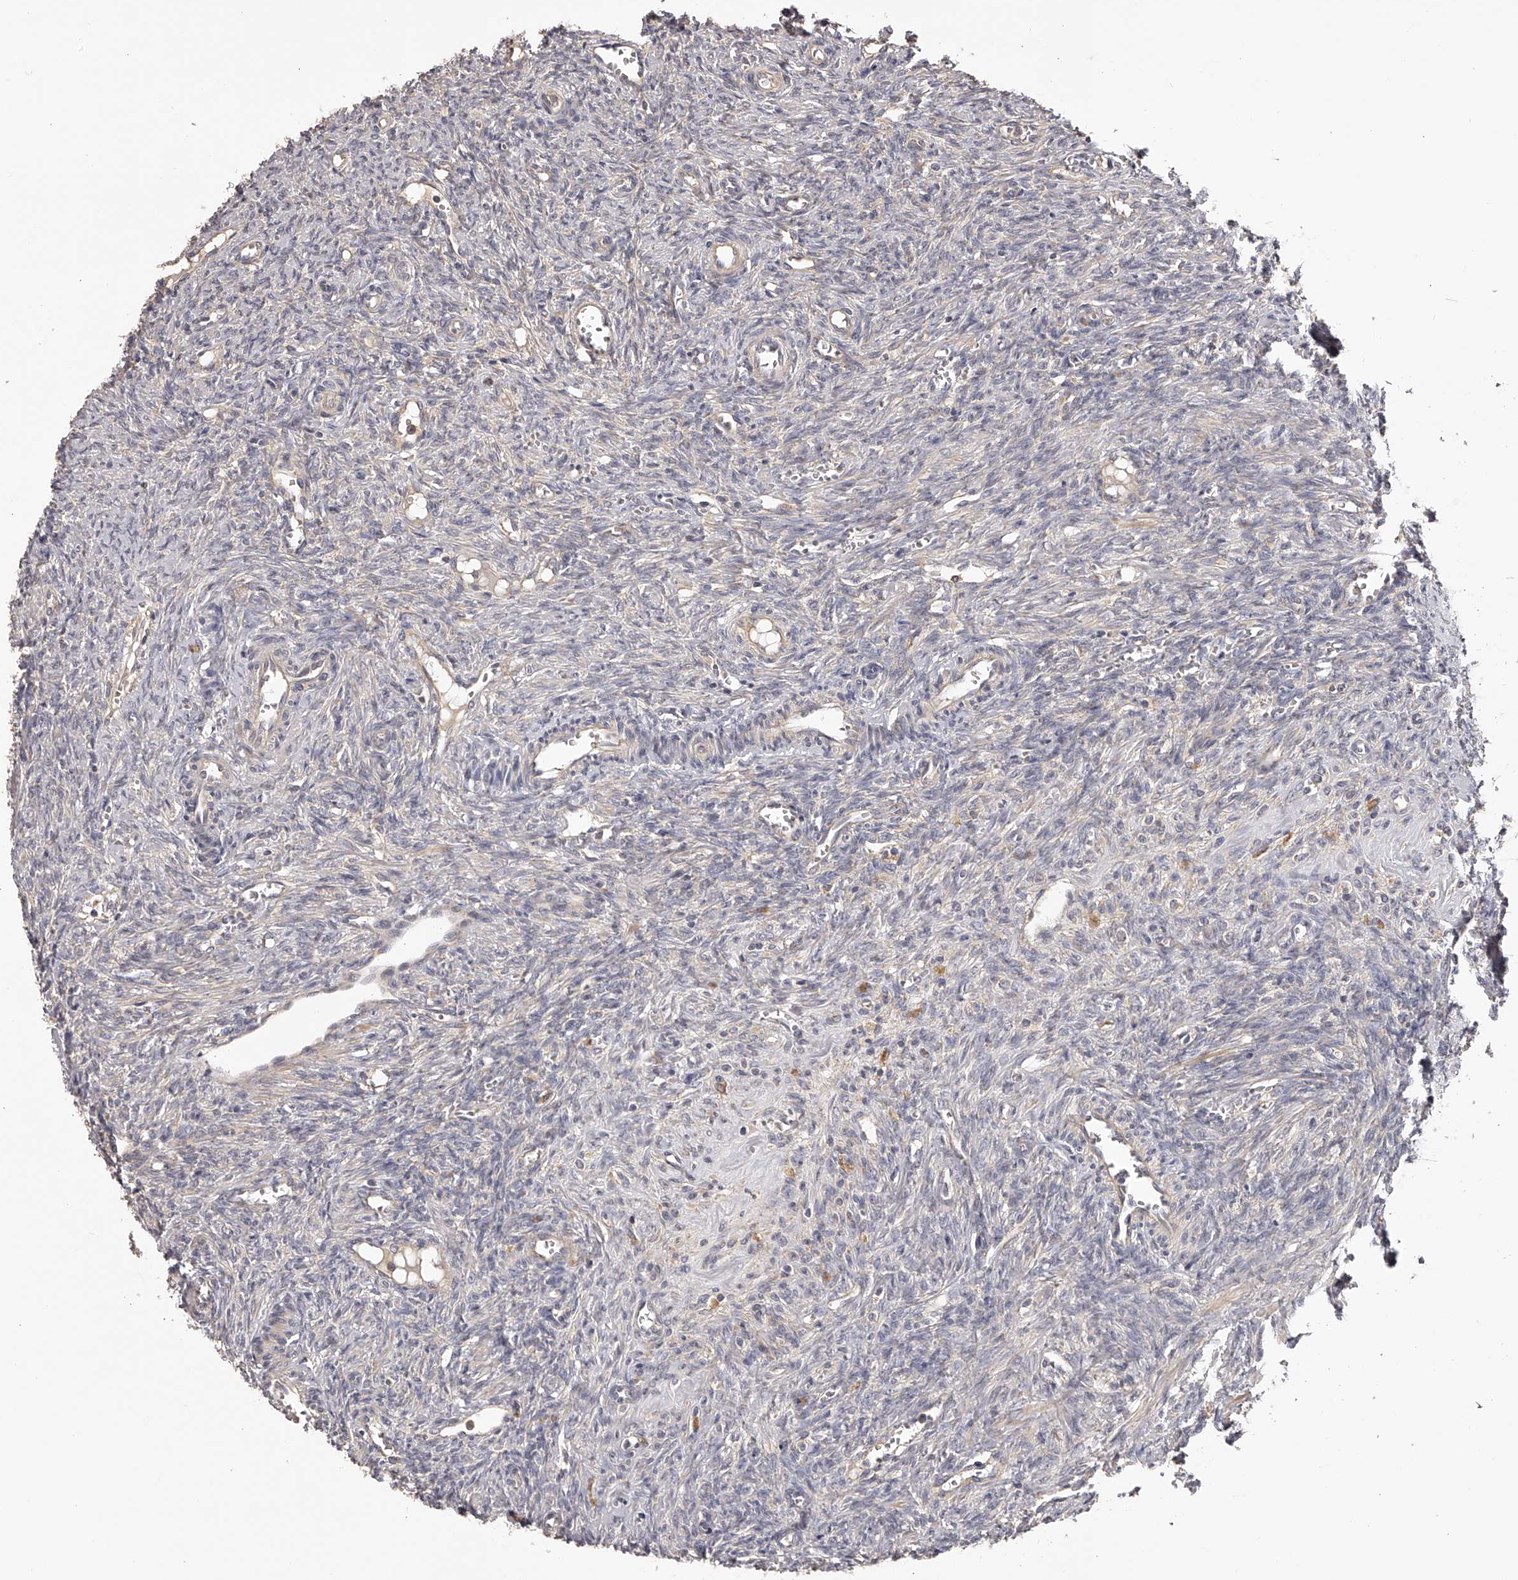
{"staining": {"intensity": "negative", "quantity": "none", "location": "none"}, "tissue": "ovary", "cell_type": "Ovarian stroma cells", "image_type": "normal", "snomed": [{"axis": "morphology", "description": "Normal tissue, NOS"}, {"axis": "topography", "description": "Ovary"}], "caption": "IHC photomicrograph of unremarkable human ovary stained for a protein (brown), which reveals no expression in ovarian stroma cells.", "gene": "TNN", "patient": {"sex": "female", "age": 41}}